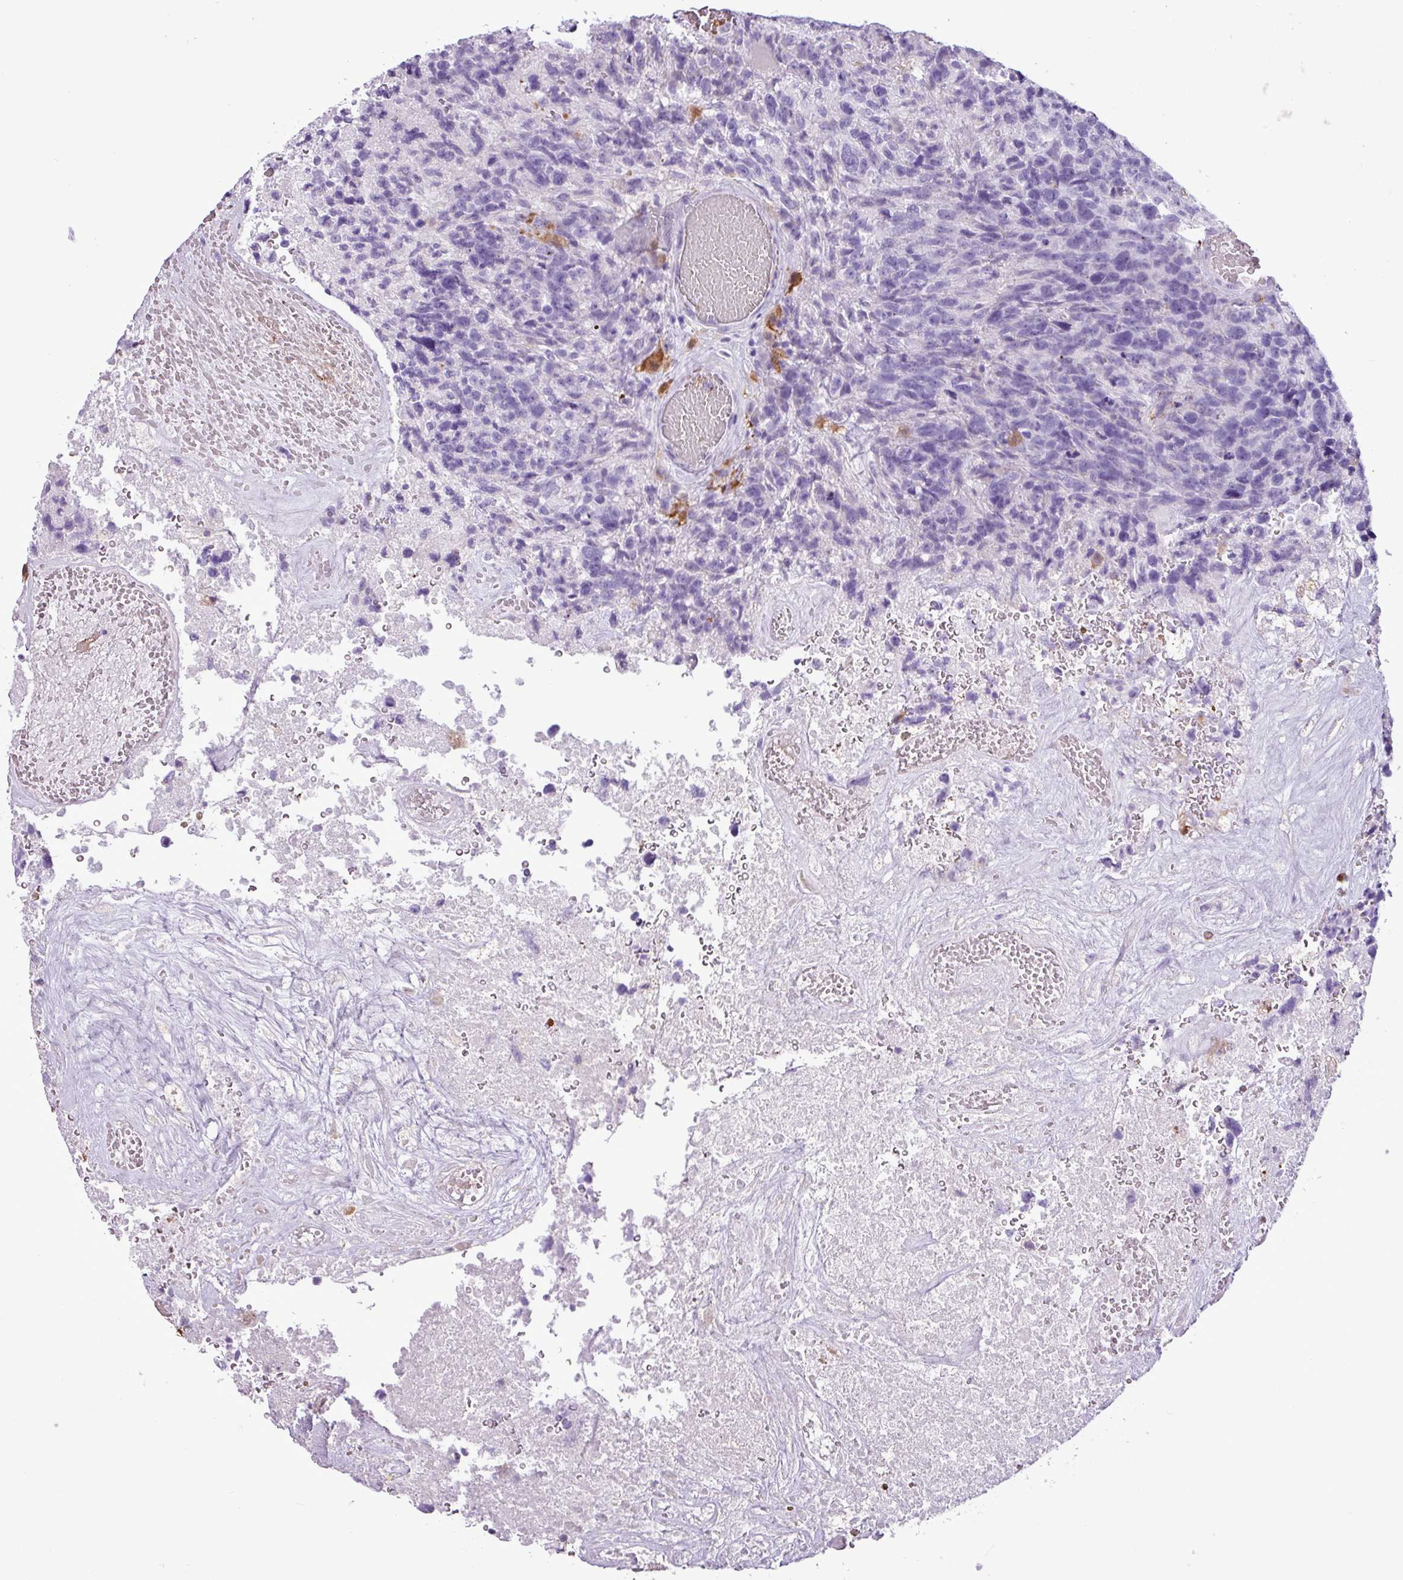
{"staining": {"intensity": "negative", "quantity": "none", "location": "none"}, "tissue": "glioma", "cell_type": "Tumor cells", "image_type": "cancer", "snomed": [{"axis": "morphology", "description": "Glioma, malignant, High grade"}, {"axis": "topography", "description": "Brain"}], "caption": "Malignant glioma (high-grade) was stained to show a protein in brown. There is no significant staining in tumor cells.", "gene": "TMEM200C", "patient": {"sex": "male", "age": 69}}